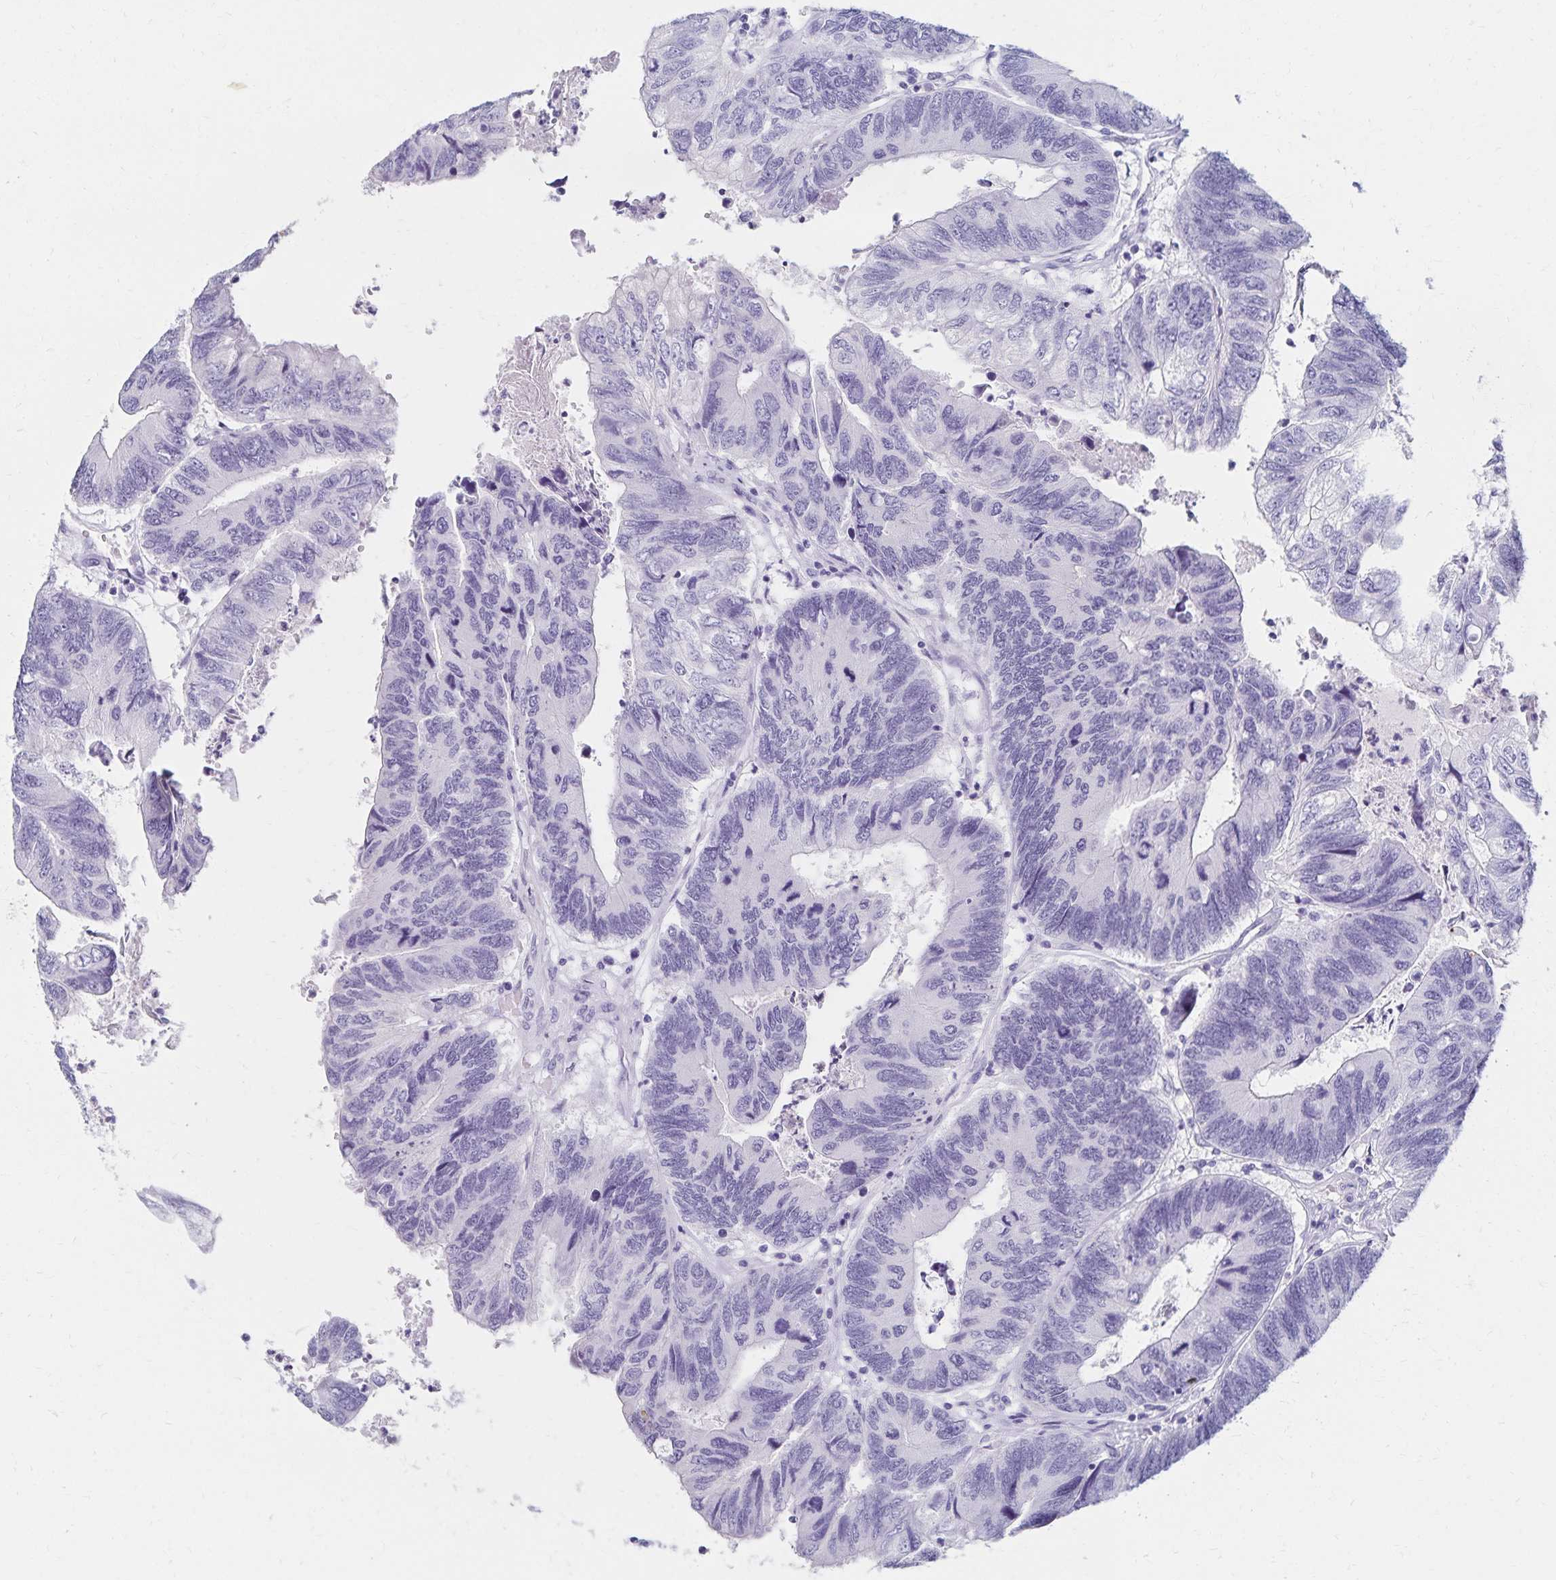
{"staining": {"intensity": "negative", "quantity": "none", "location": "none"}, "tissue": "colorectal cancer", "cell_type": "Tumor cells", "image_type": "cancer", "snomed": [{"axis": "morphology", "description": "Adenocarcinoma, NOS"}, {"axis": "topography", "description": "Colon"}], "caption": "Immunohistochemistry histopathology image of neoplastic tissue: adenocarcinoma (colorectal) stained with DAB demonstrates no significant protein expression in tumor cells.", "gene": "C2orf50", "patient": {"sex": "female", "age": 67}}